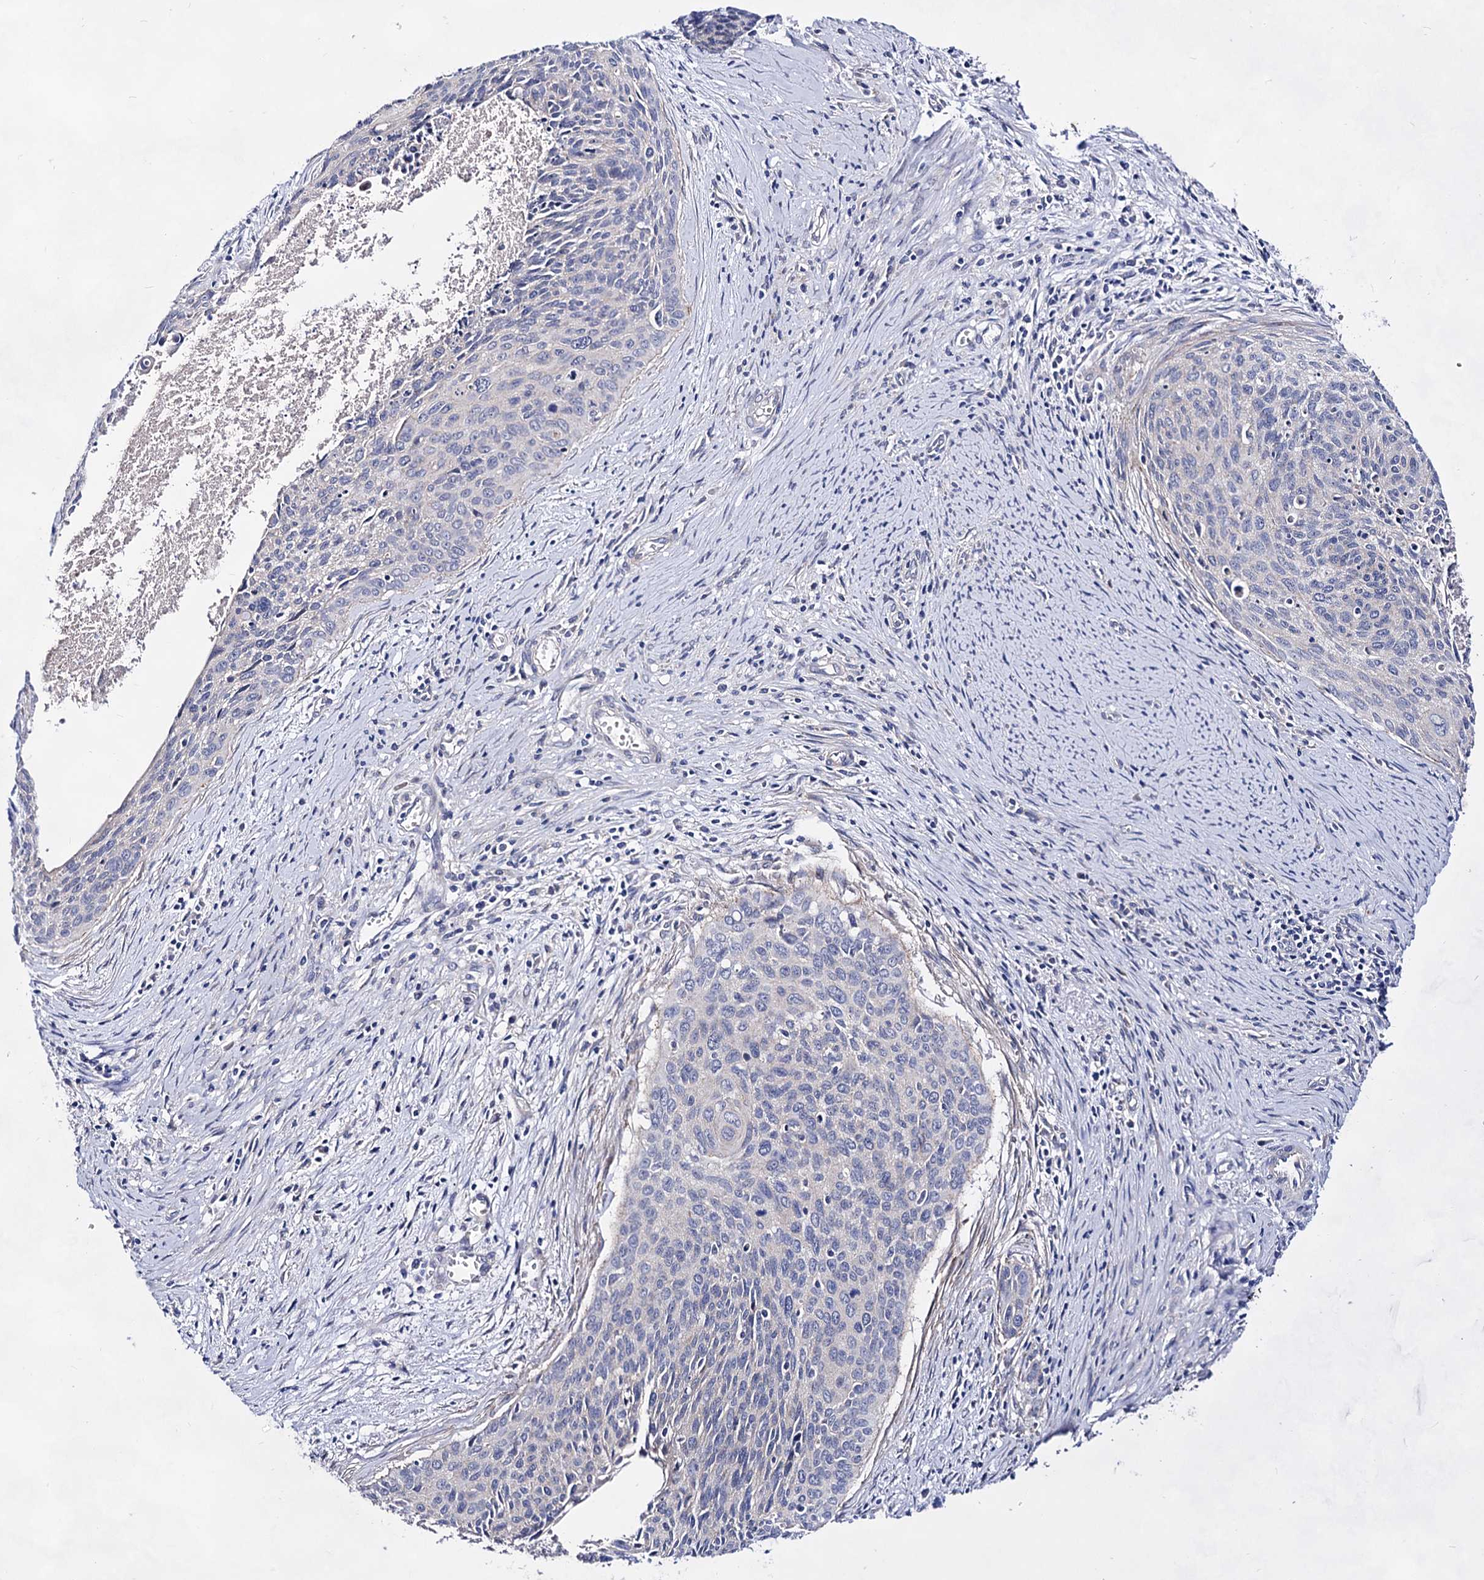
{"staining": {"intensity": "negative", "quantity": "none", "location": "none"}, "tissue": "cervical cancer", "cell_type": "Tumor cells", "image_type": "cancer", "snomed": [{"axis": "morphology", "description": "Squamous cell carcinoma, NOS"}, {"axis": "topography", "description": "Cervix"}], "caption": "High magnification brightfield microscopy of cervical cancer (squamous cell carcinoma) stained with DAB (3,3'-diaminobenzidine) (brown) and counterstained with hematoxylin (blue): tumor cells show no significant expression.", "gene": "PLIN1", "patient": {"sex": "female", "age": 55}}